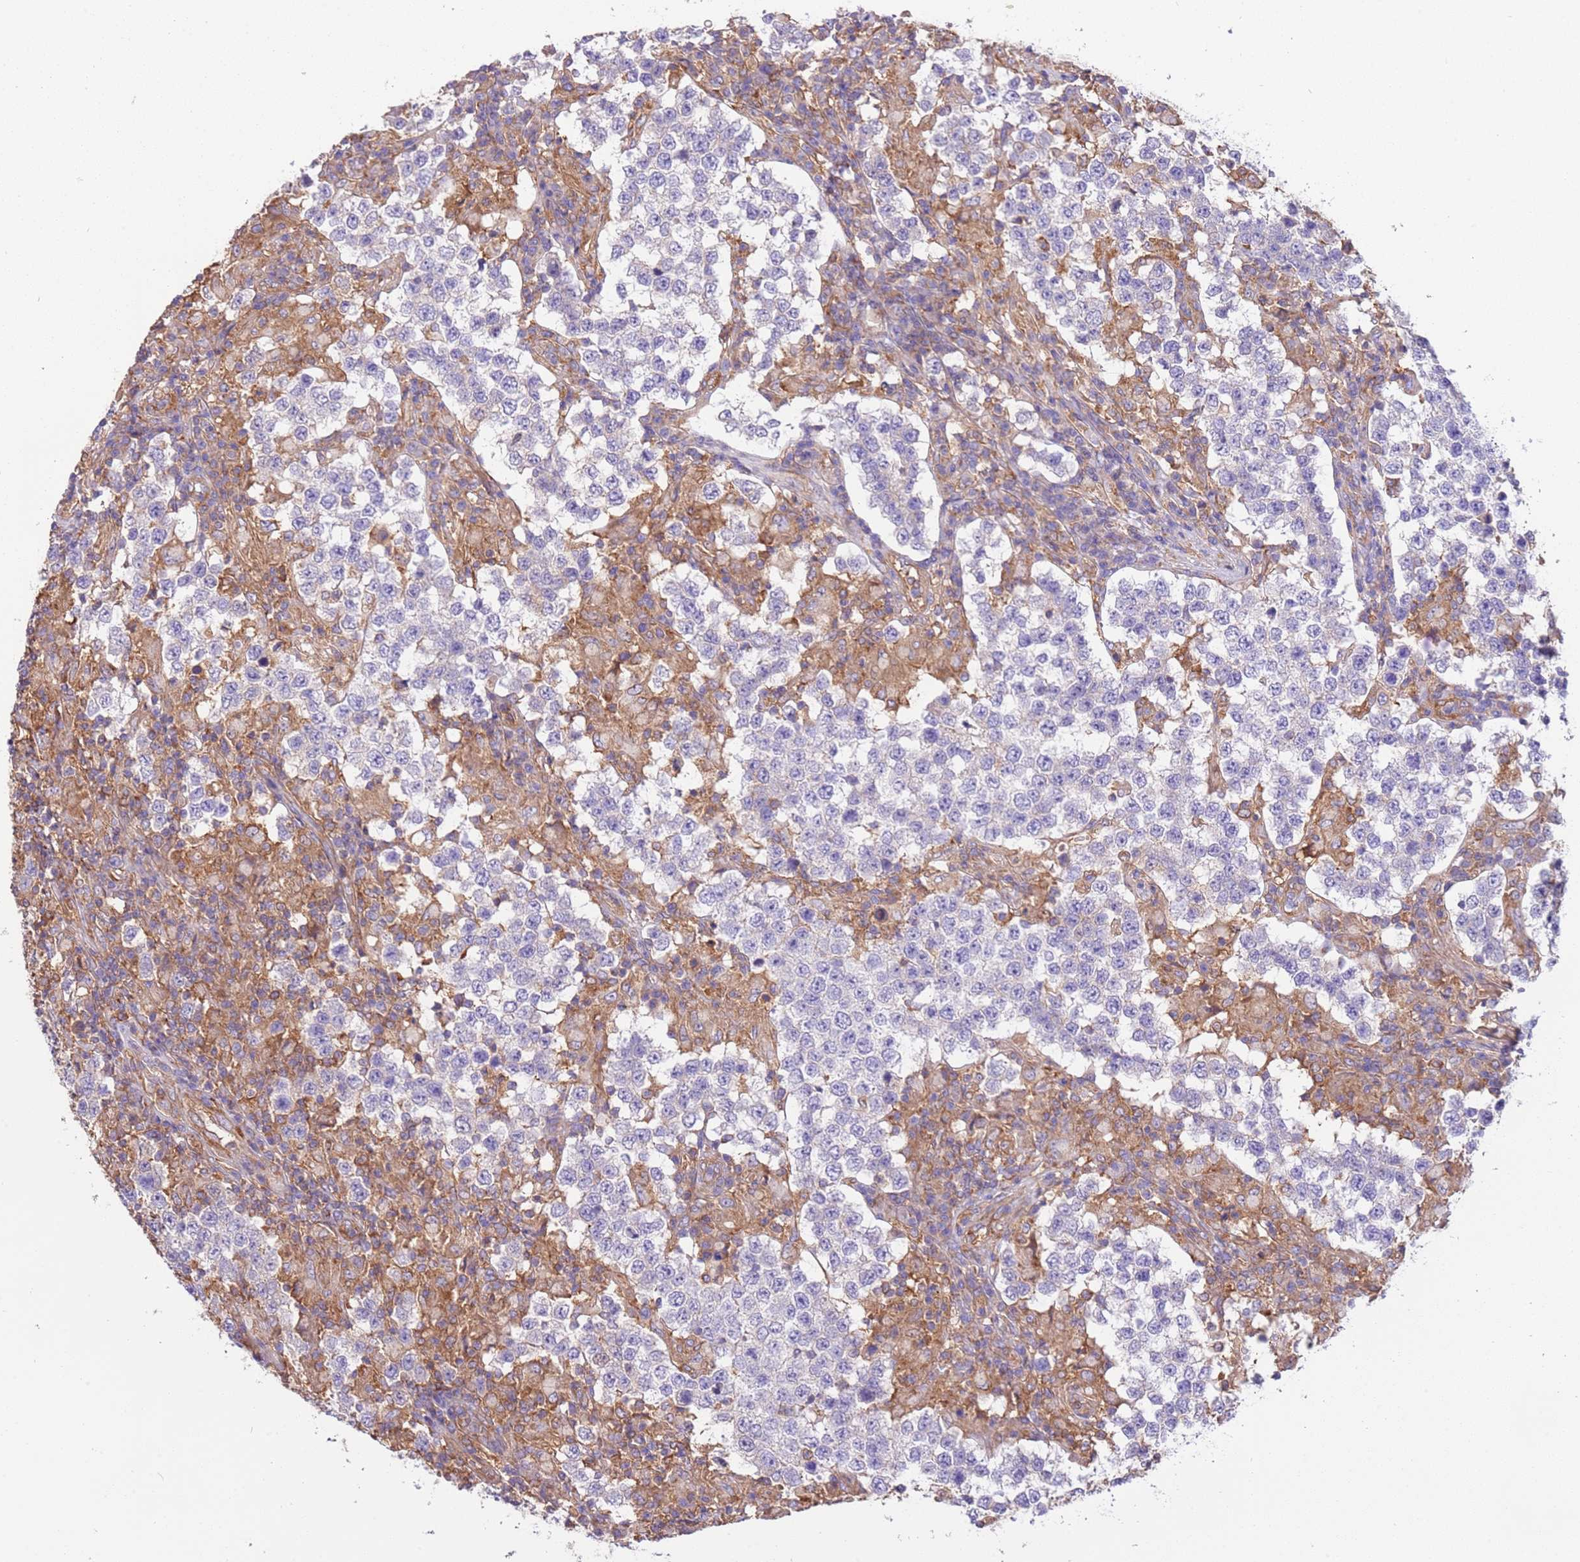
{"staining": {"intensity": "negative", "quantity": "none", "location": "none"}, "tissue": "testis cancer", "cell_type": "Tumor cells", "image_type": "cancer", "snomed": [{"axis": "morphology", "description": "Seminoma, NOS"}, {"axis": "morphology", "description": "Carcinoma, Embryonal, NOS"}, {"axis": "topography", "description": "Testis"}], "caption": "Testis cancer was stained to show a protein in brown. There is no significant expression in tumor cells.", "gene": "NAALADL1", "patient": {"sex": "male", "age": 41}}